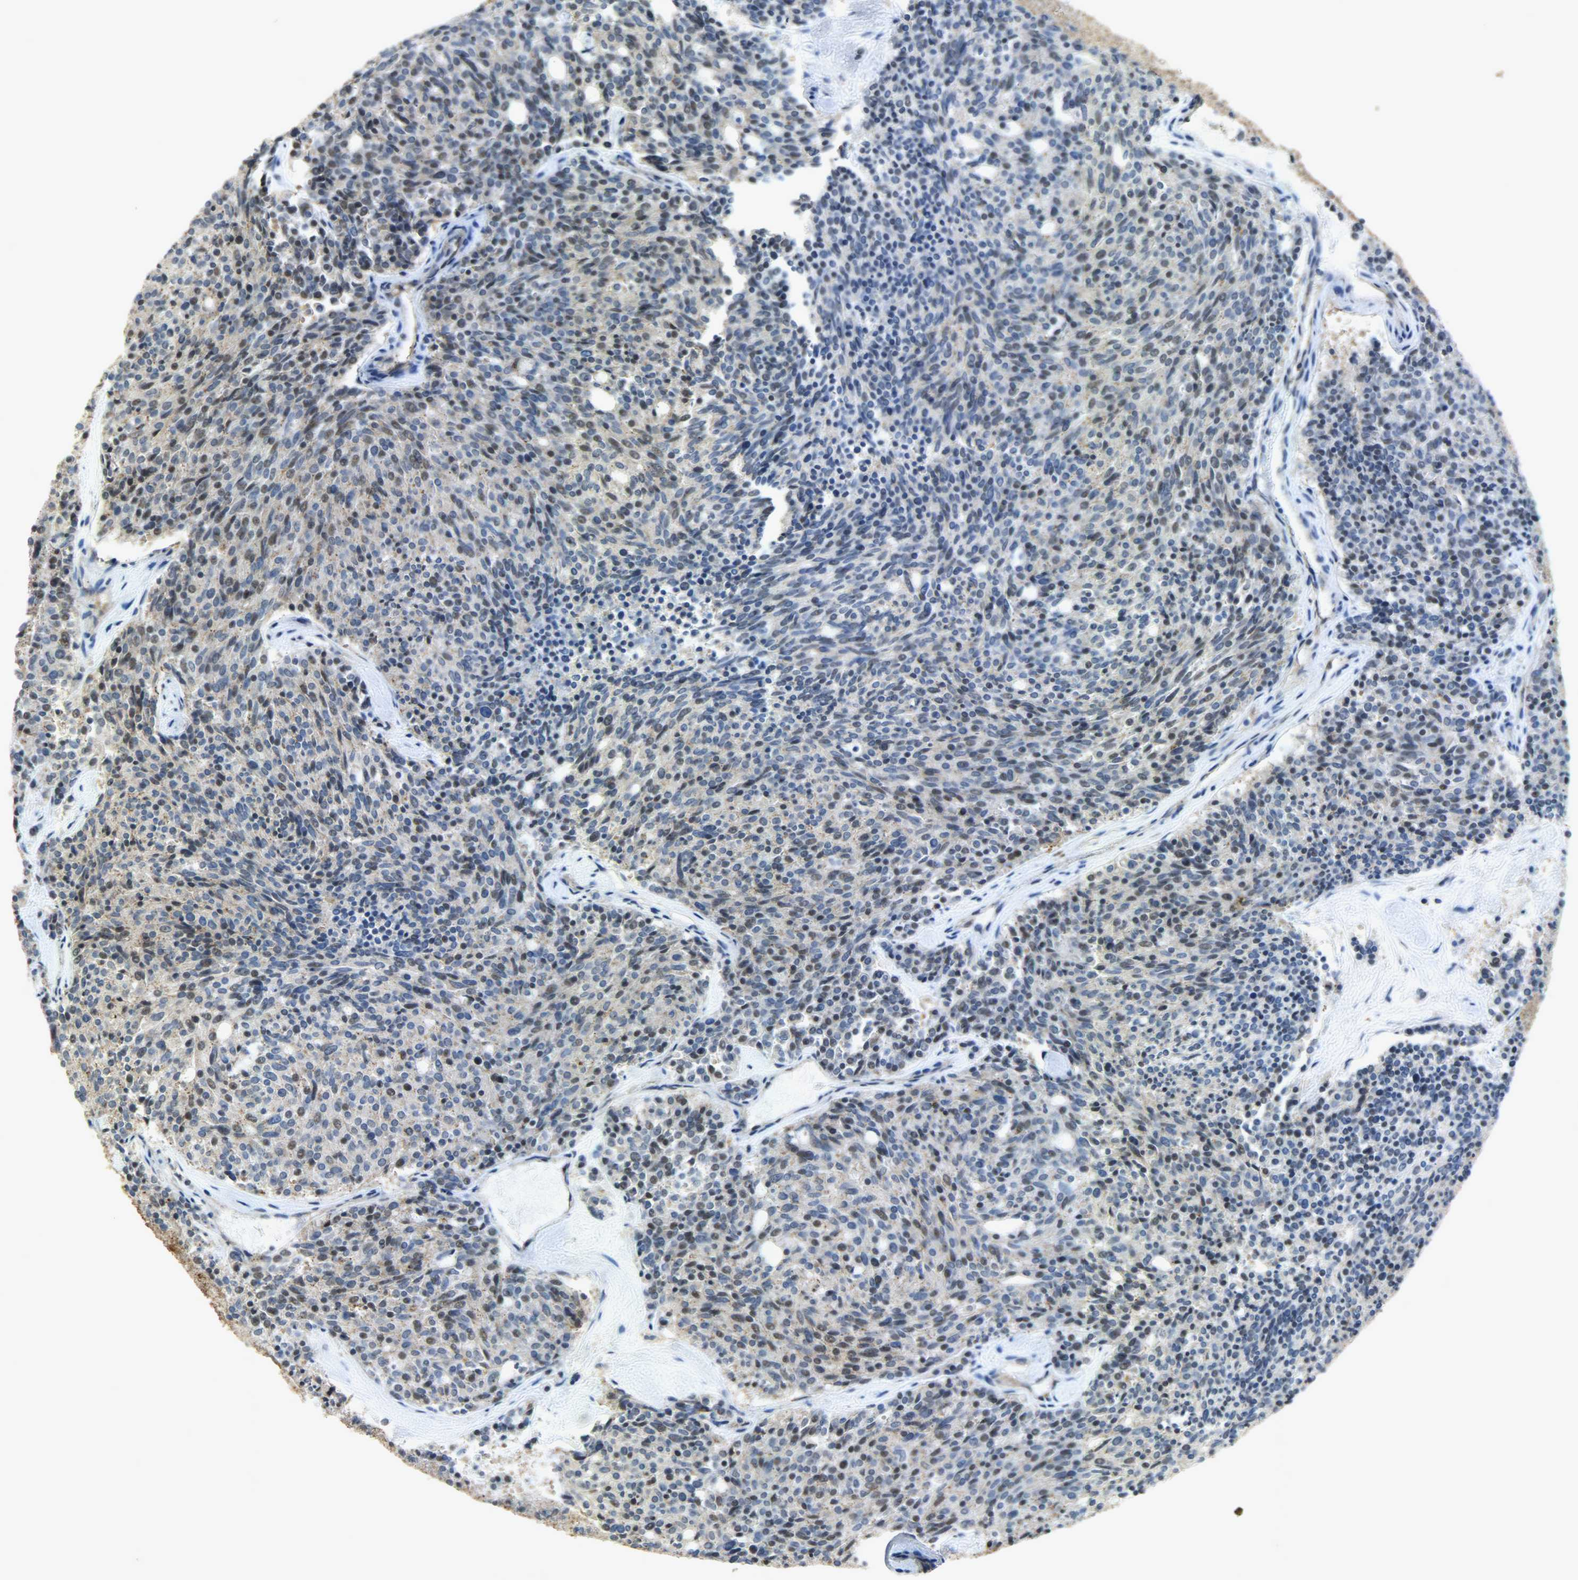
{"staining": {"intensity": "weak", "quantity": "25%-75%", "location": "cytoplasmic/membranous"}, "tissue": "carcinoid", "cell_type": "Tumor cells", "image_type": "cancer", "snomed": [{"axis": "morphology", "description": "Carcinoid, malignant, NOS"}, {"axis": "topography", "description": "Pancreas"}], "caption": "Carcinoid stained with a protein marker displays weak staining in tumor cells.", "gene": "GIT2", "patient": {"sex": "female", "age": 54}}